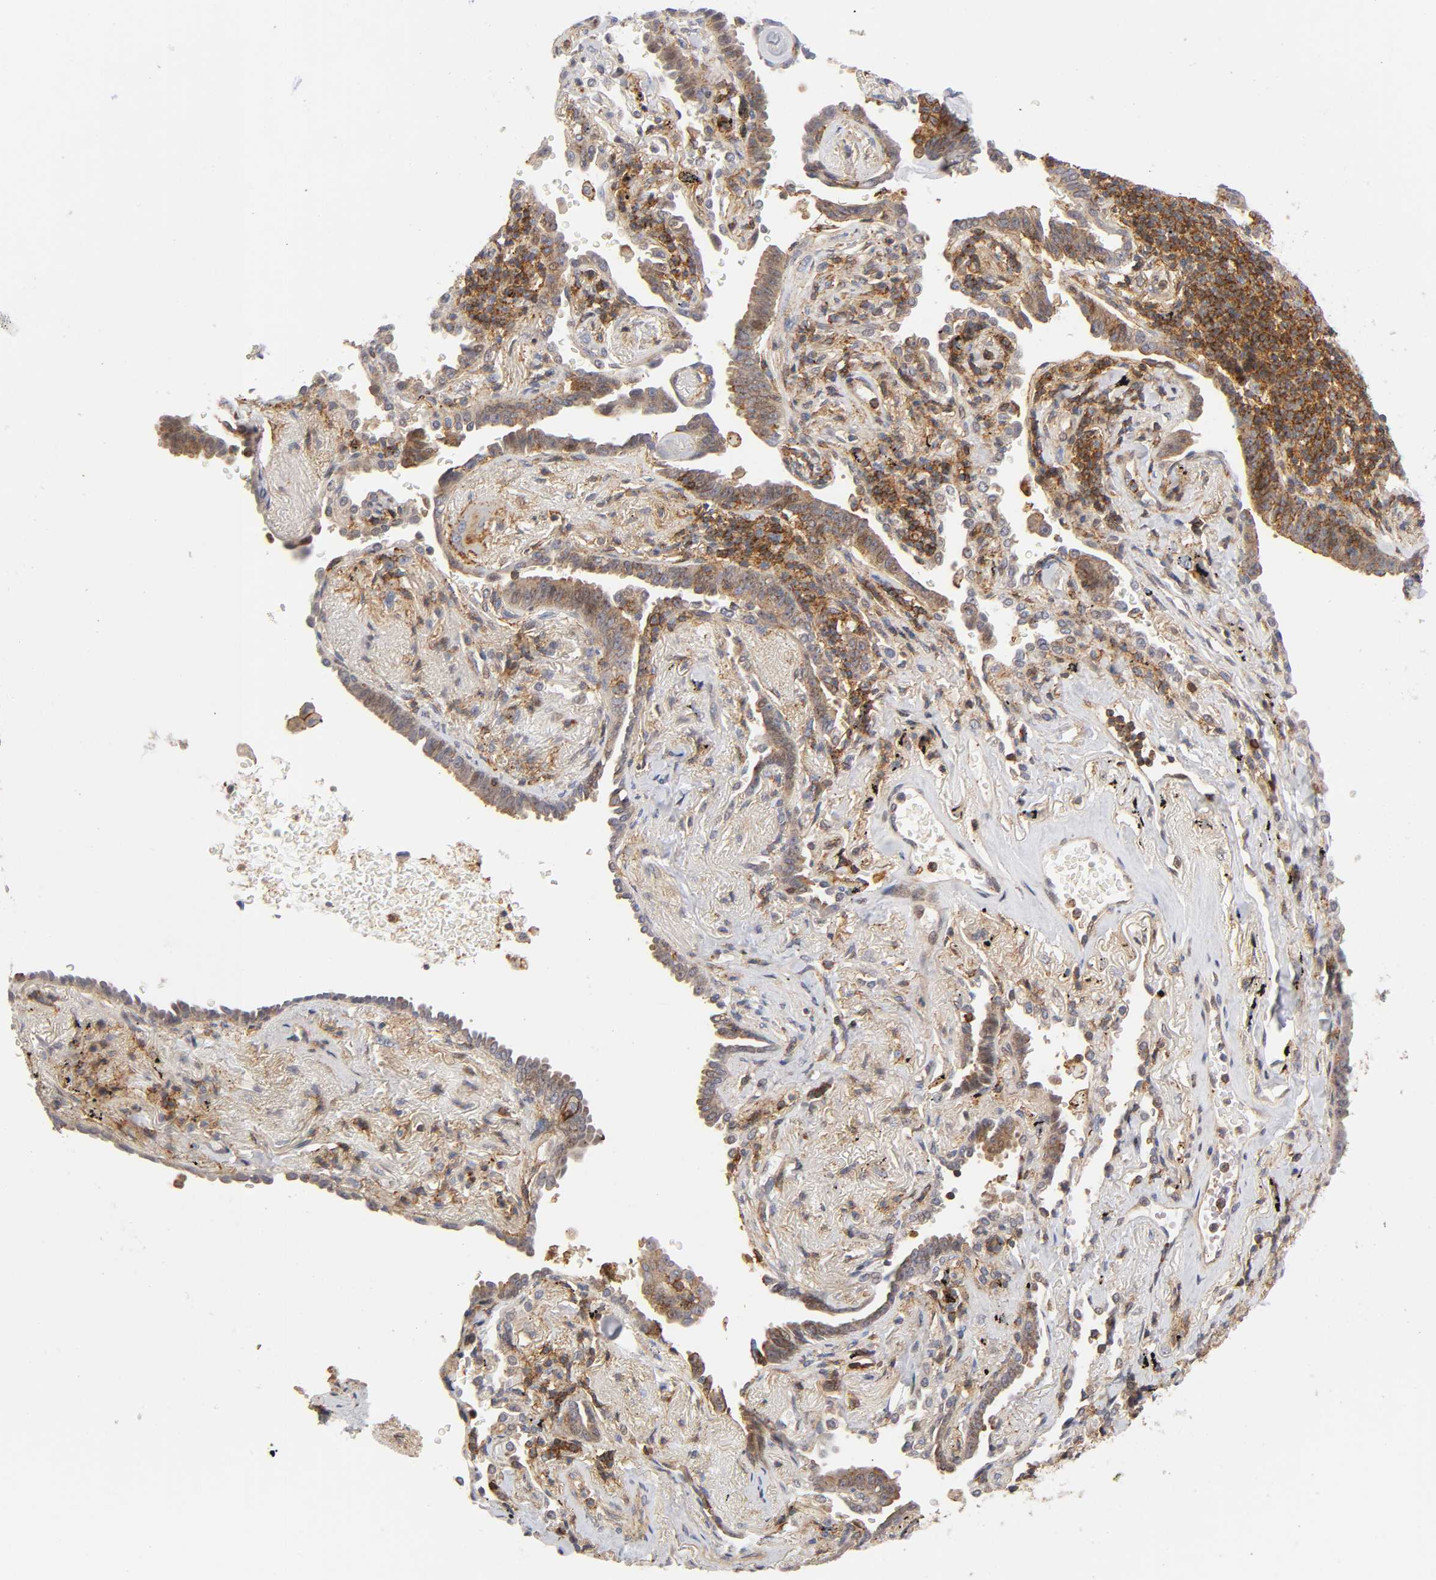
{"staining": {"intensity": "moderate", "quantity": ">75%", "location": "cytoplasmic/membranous"}, "tissue": "lung cancer", "cell_type": "Tumor cells", "image_type": "cancer", "snomed": [{"axis": "morphology", "description": "Adenocarcinoma, NOS"}, {"axis": "topography", "description": "Lung"}], "caption": "Moderate cytoplasmic/membranous expression is present in approximately >75% of tumor cells in lung cancer (adenocarcinoma). The protein of interest is shown in brown color, while the nuclei are stained blue.", "gene": "ANXA7", "patient": {"sex": "female", "age": 64}}